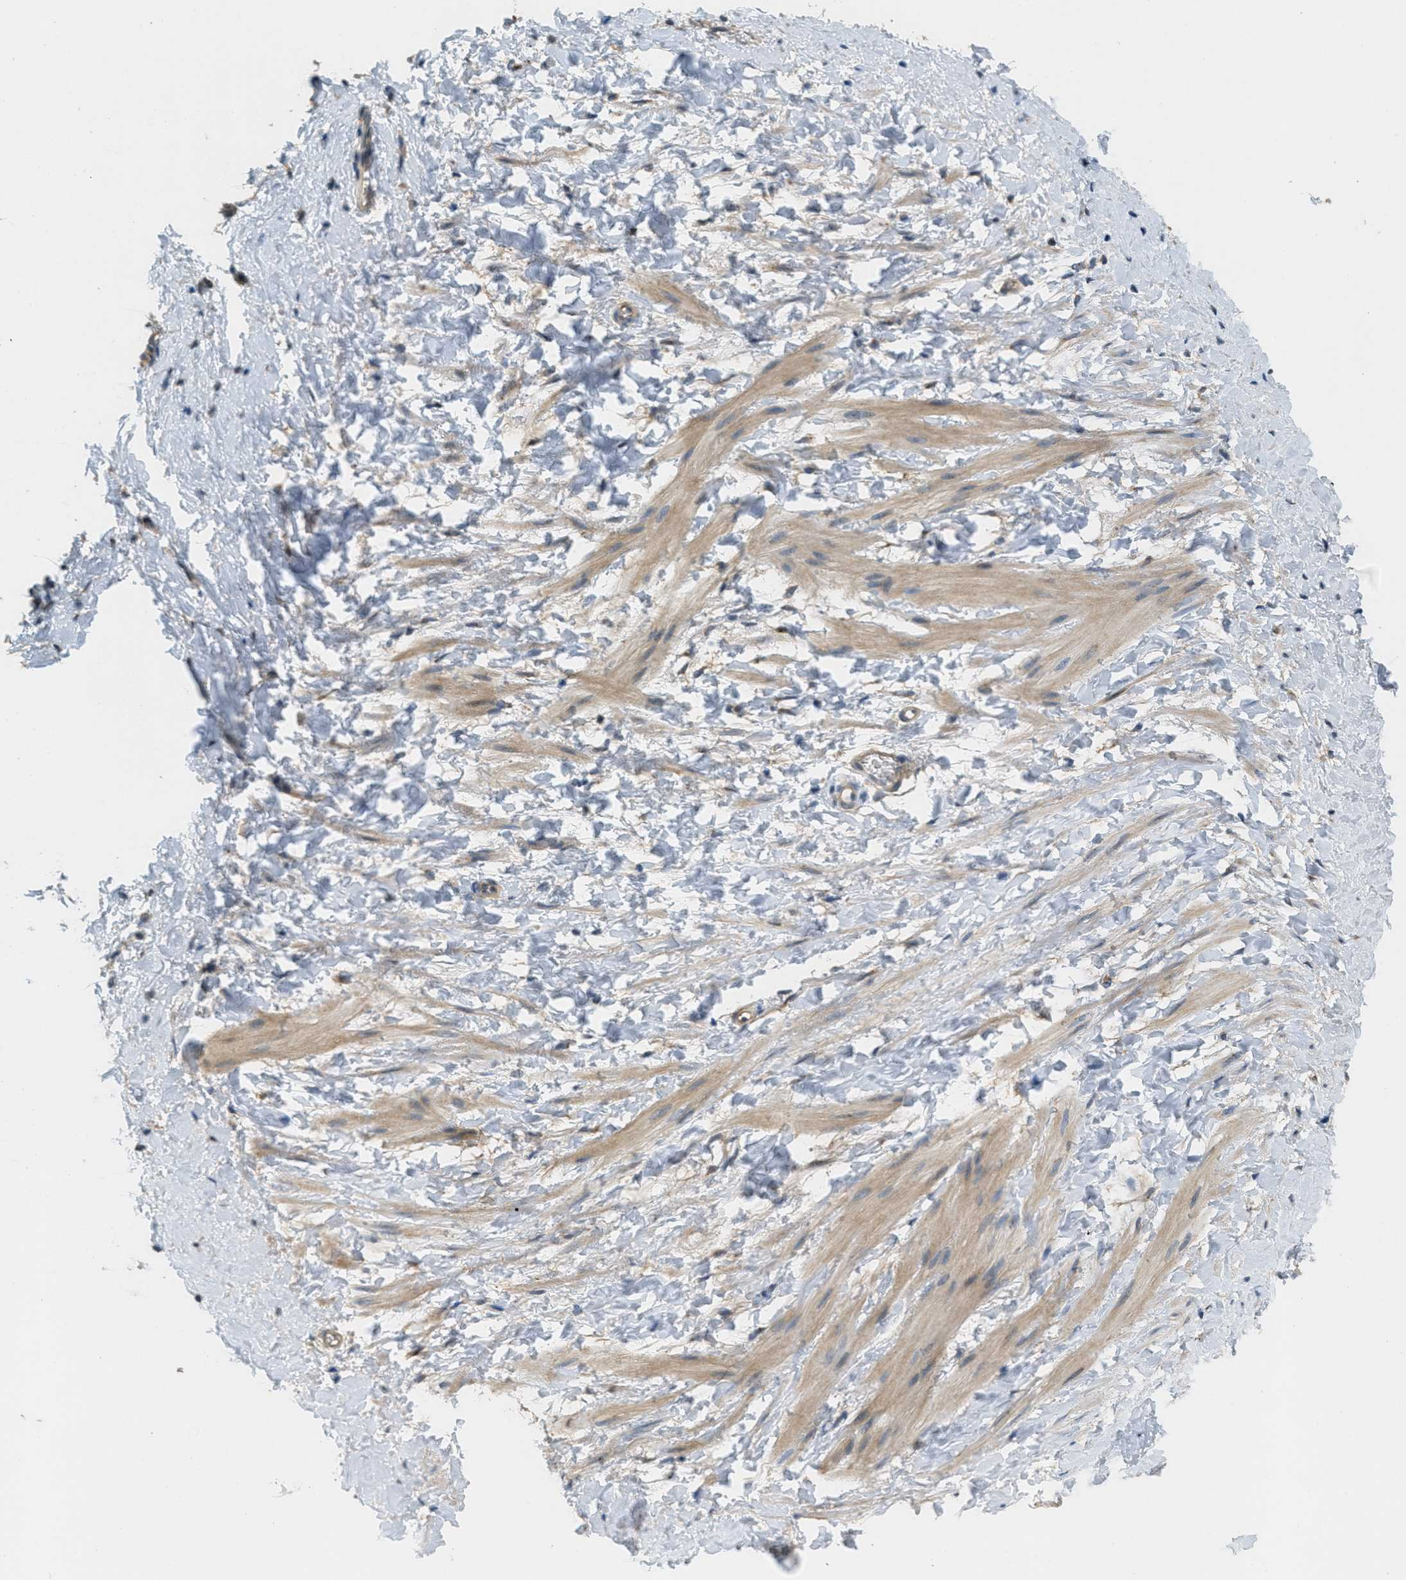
{"staining": {"intensity": "weak", "quantity": ">75%", "location": "cytoplasmic/membranous"}, "tissue": "smooth muscle", "cell_type": "Smooth muscle cells", "image_type": "normal", "snomed": [{"axis": "morphology", "description": "Normal tissue, NOS"}, {"axis": "topography", "description": "Smooth muscle"}], "caption": "A brown stain shows weak cytoplasmic/membranous staining of a protein in smooth muscle cells of normal human smooth muscle.", "gene": "ADCY5", "patient": {"sex": "male", "age": 16}}